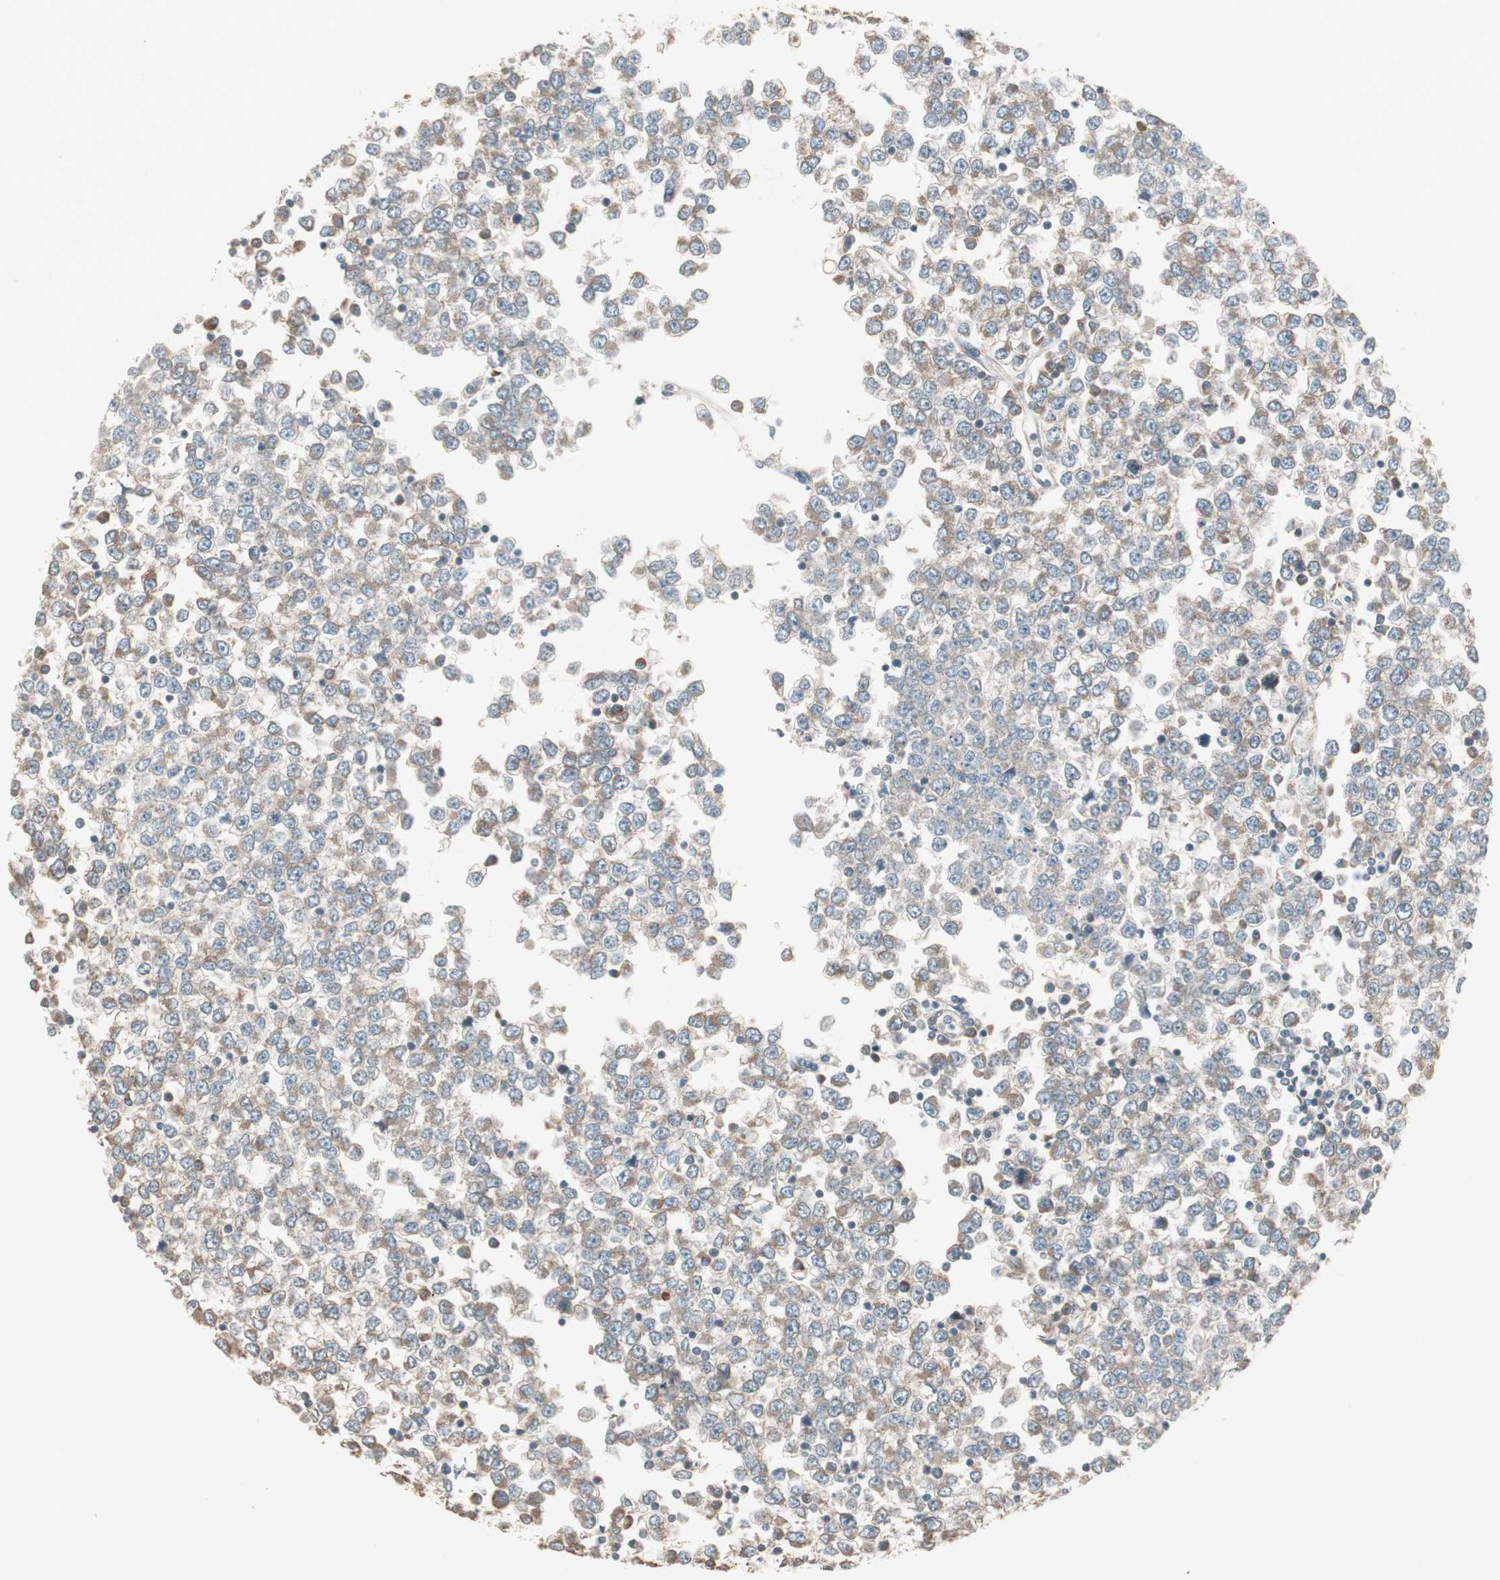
{"staining": {"intensity": "weak", "quantity": "25%-75%", "location": "cytoplasmic/membranous"}, "tissue": "testis cancer", "cell_type": "Tumor cells", "image_type": "cancer", "snomed": [{"axis": "morphology", "description": "Seminoma, NOS"}, {"axis": "topography", "description": "Testis"}], "caption": "Tumor cells show weak cytoplasmic/membranous positivity in about 25%-75% of cells in seminoma (testis).", "gene": "PPP2R5E", "patient": {"sex": "male", "age": 65}}